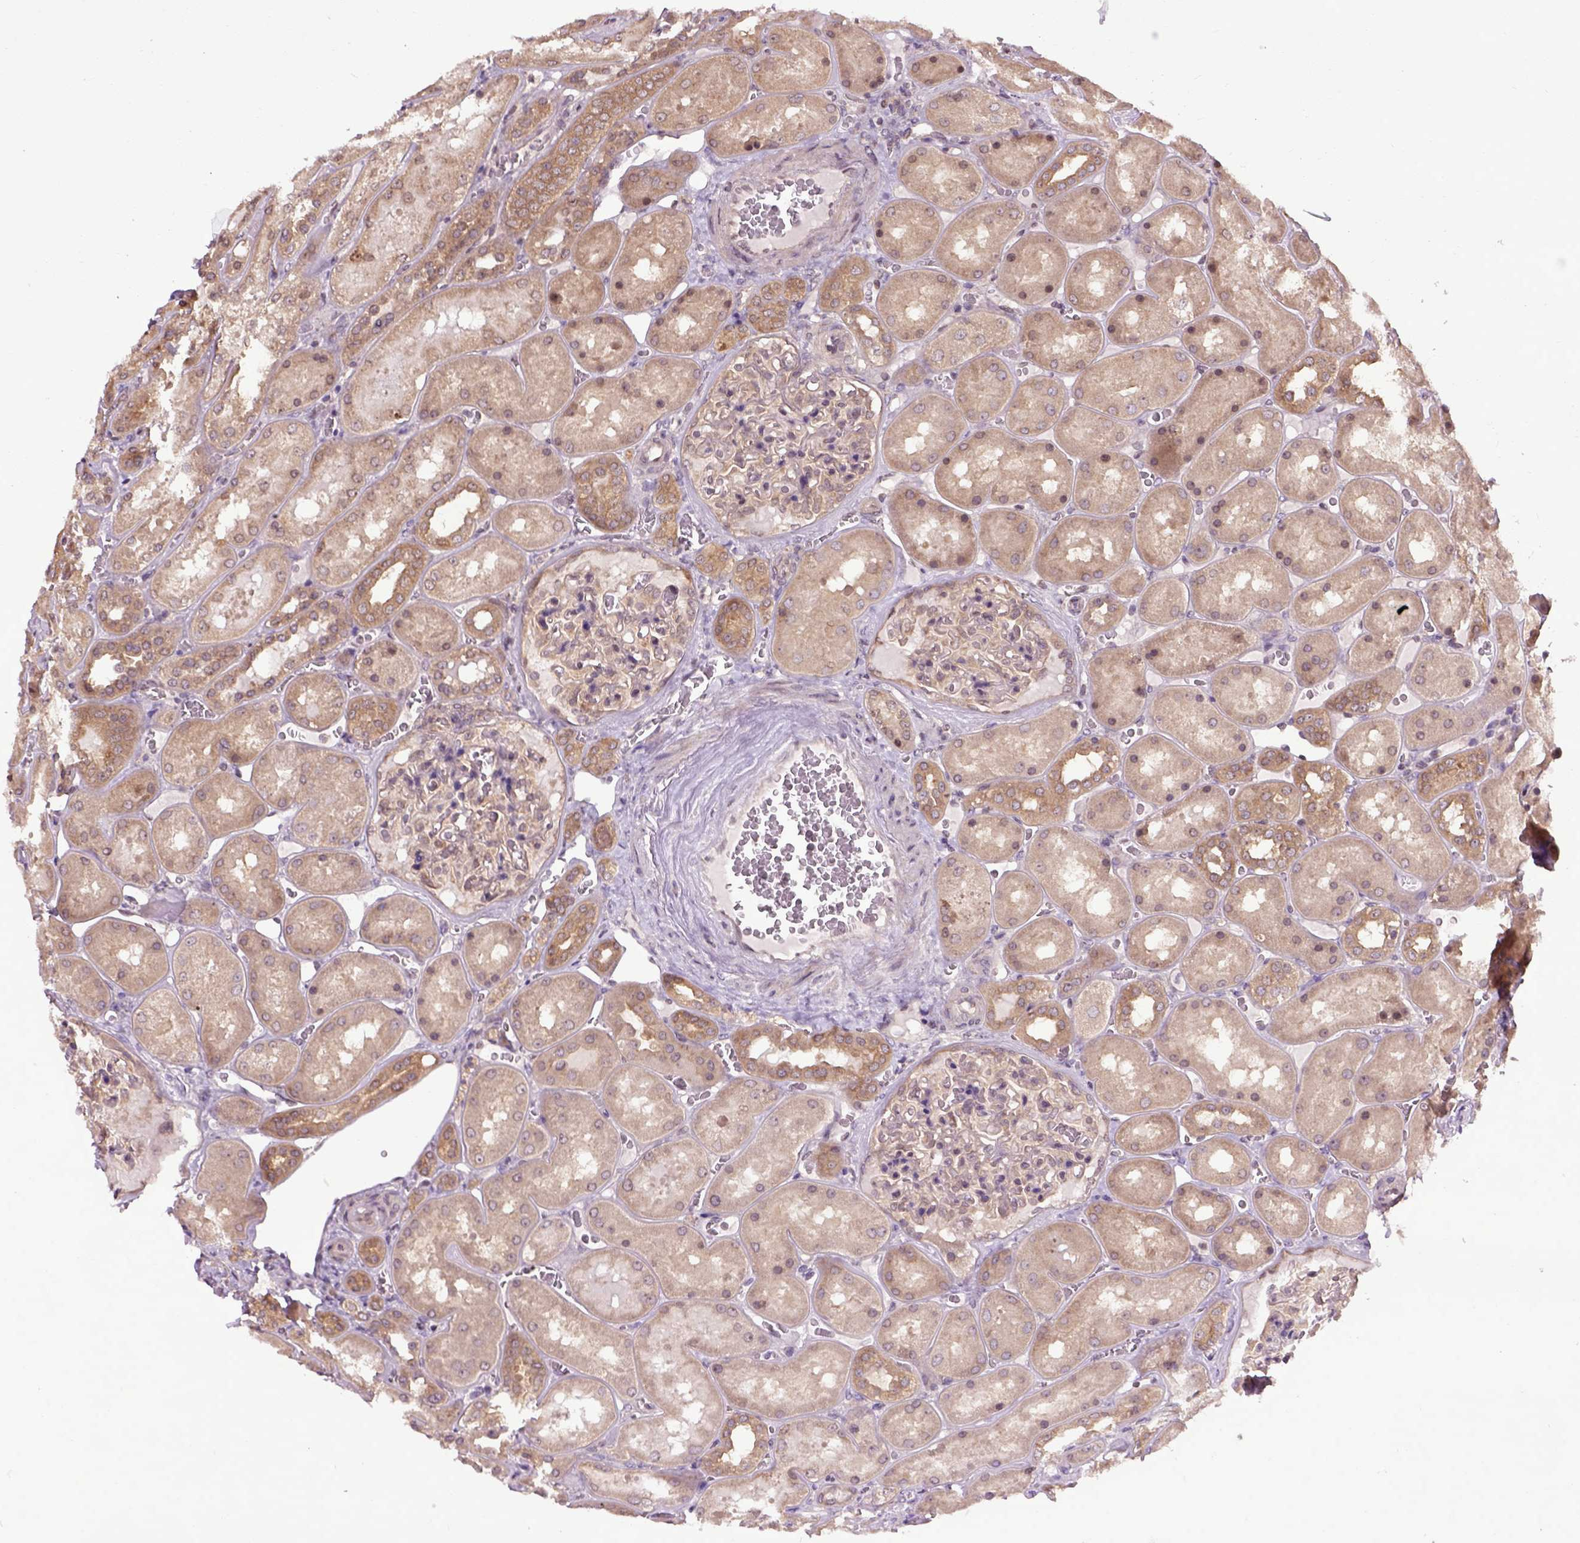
{"staining": {"intensity": "moderate", "quantity": "25%-75%", "location": "cytoplasmic/membranous"}, "tissue": "kidney", "cell_type": "Cells in glomeruli", "image_type": "normal", "snomed": [{"axis": "morphology", "description": "Normal tissue, NOS"}, {"axis": "topography", "description": "Kidney"}], "caption": "Protein staining of normal kidney exhibits moderate cytoplasmic/membranous expression in approximately 25%-75% of cells in glomeruli. (IHC, brightfield microscopy, high magnification).", "gene": "WDR48", "patient": {"sex": "male", "age": 73}}